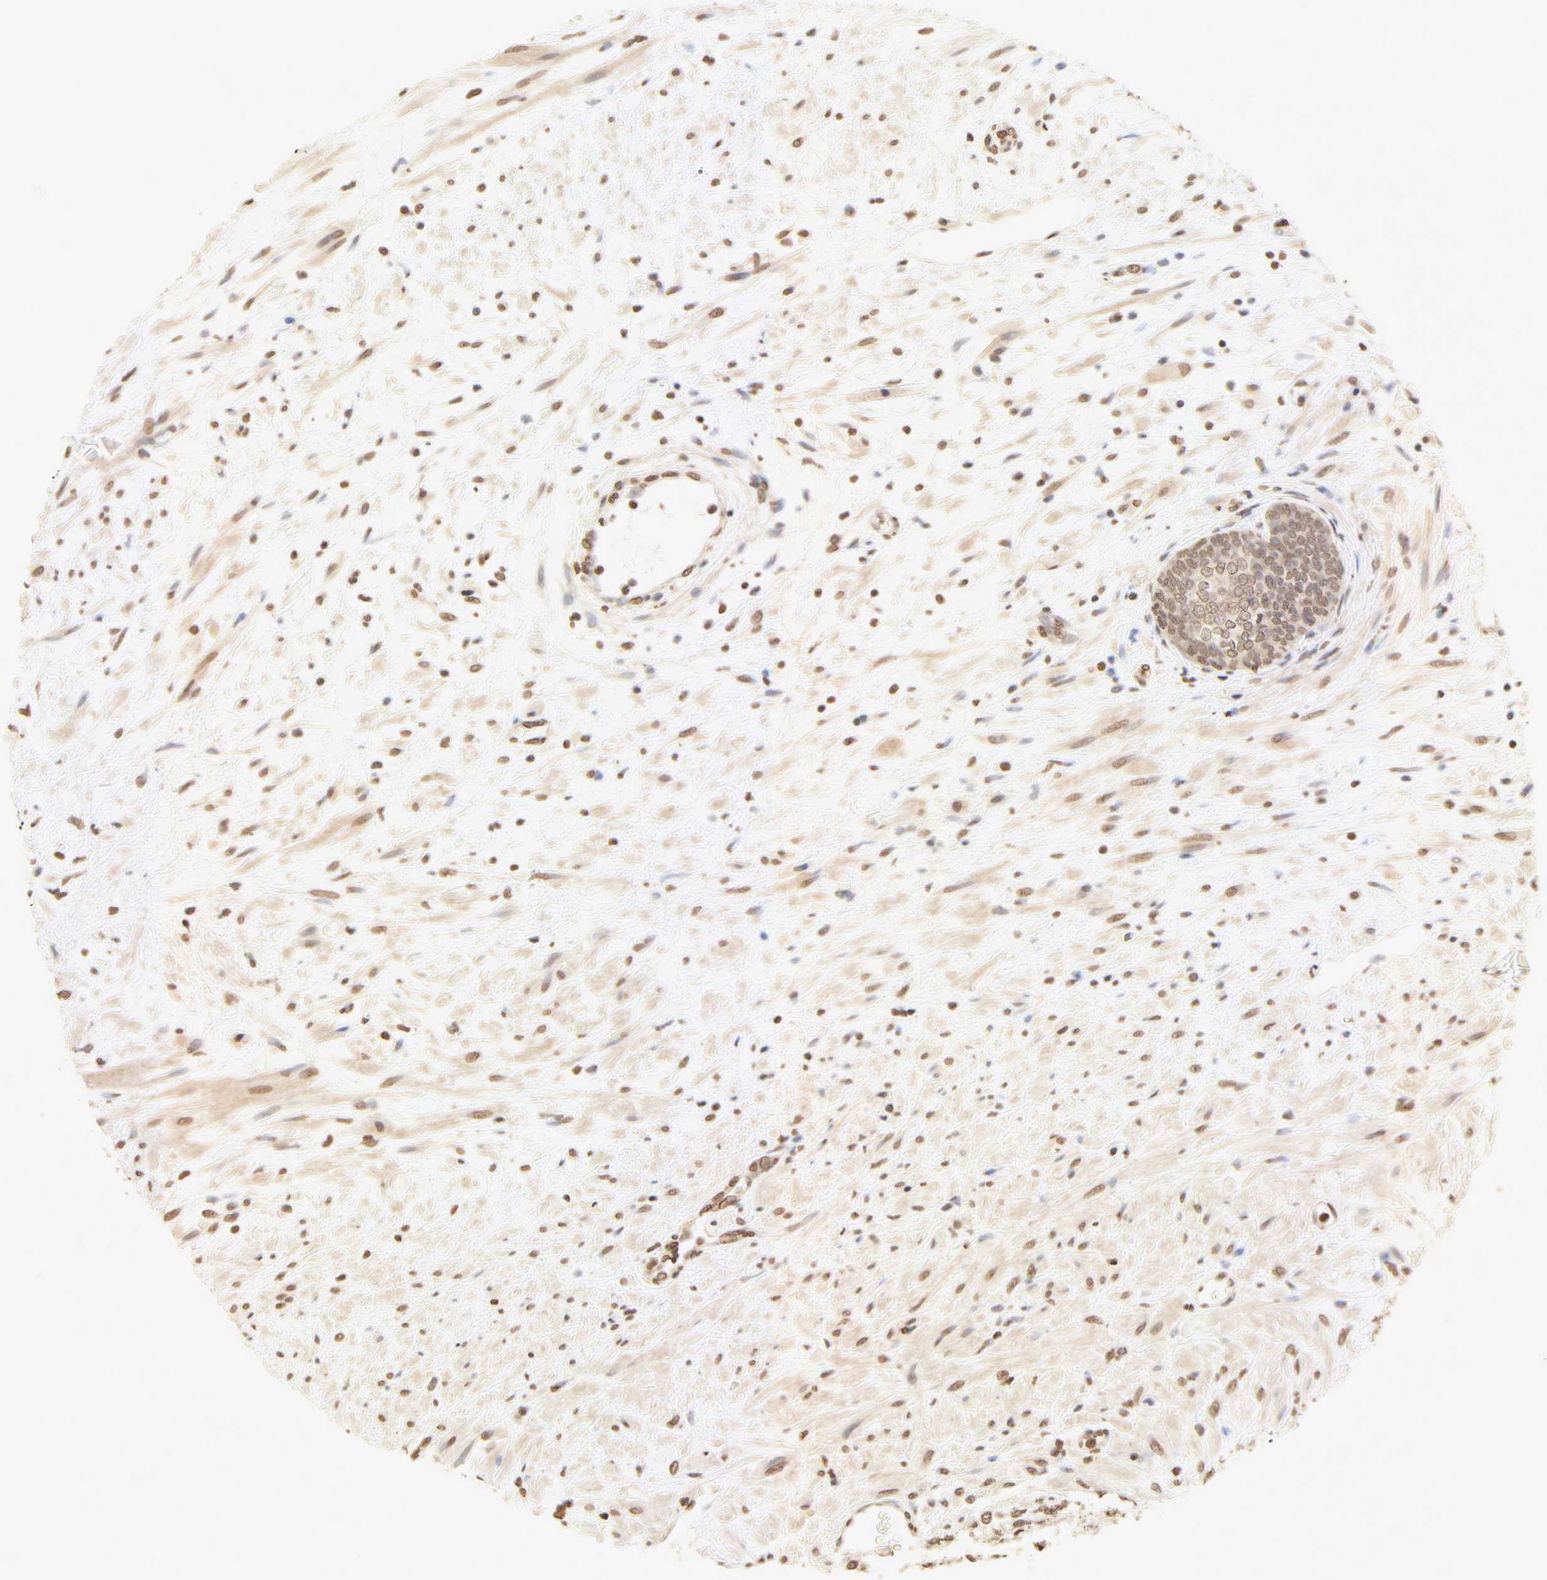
{"staining": {"intensity": "moderate", "quantity": ">75%", "location": "cytoplasmic/membranous,nuclear"}, "tissue": "prostate", "cell_type": "Glandular cells", "image_type": "normal", "snomed": [{"axis": "morphology", "description": "Normal tissue, NOS"}, {"axis": "topography", "description": "Prostate"}], "caption": "An image of prostate stained for a protein shows moderate cytoplasmic/membranous,nuclear brown staining in glandular cells. The staining was performed using DAB to visualize the protein expression in brown, while the nuclei were stained in blue with hematoxylin (Magnification: 20x).", "gene": "TBL1X", "patient": {"sex": "male", "age": 76}}